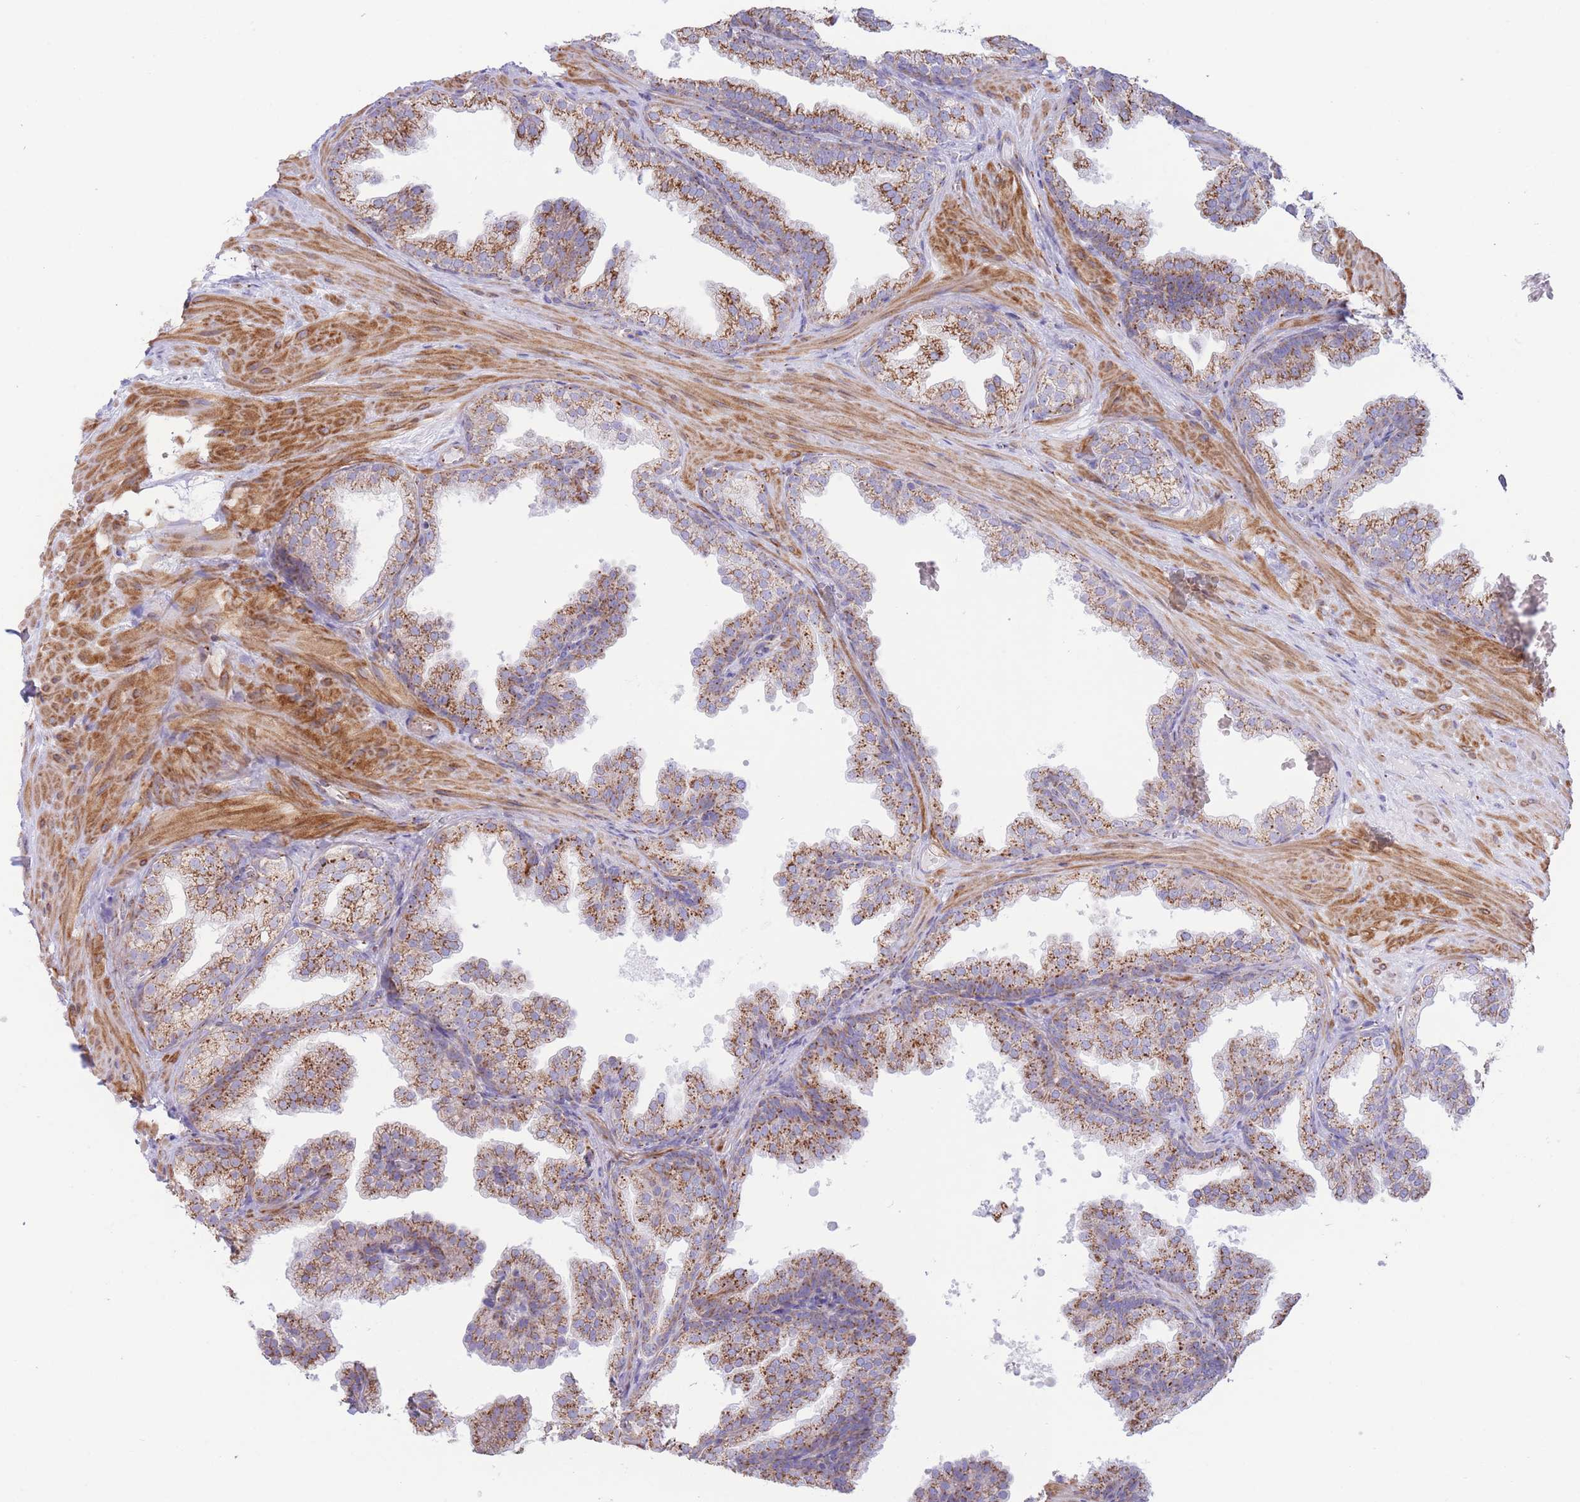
{"staining": {"intensity": "strong", "quantity": ">75%", "location": "cytoplasmic/membranous"}, "tissue": "prostate", "cell_type": "Glandular cells", "image_type": "normal", "snomed": [{"axis": "morphology", "description": "Normal tissue, NOS"}, {"axis": "topography", "description": "Prostate"}], "caption": "Immunohistochemistry photomicrograph of normal human prostate stained for a protein (brown), which reveals high levels of strong cytoplasmic/membranous positivity in about >75% of glandular cells.", "gene": "MPND", "patient": {"sex": "male", "age": 37}}